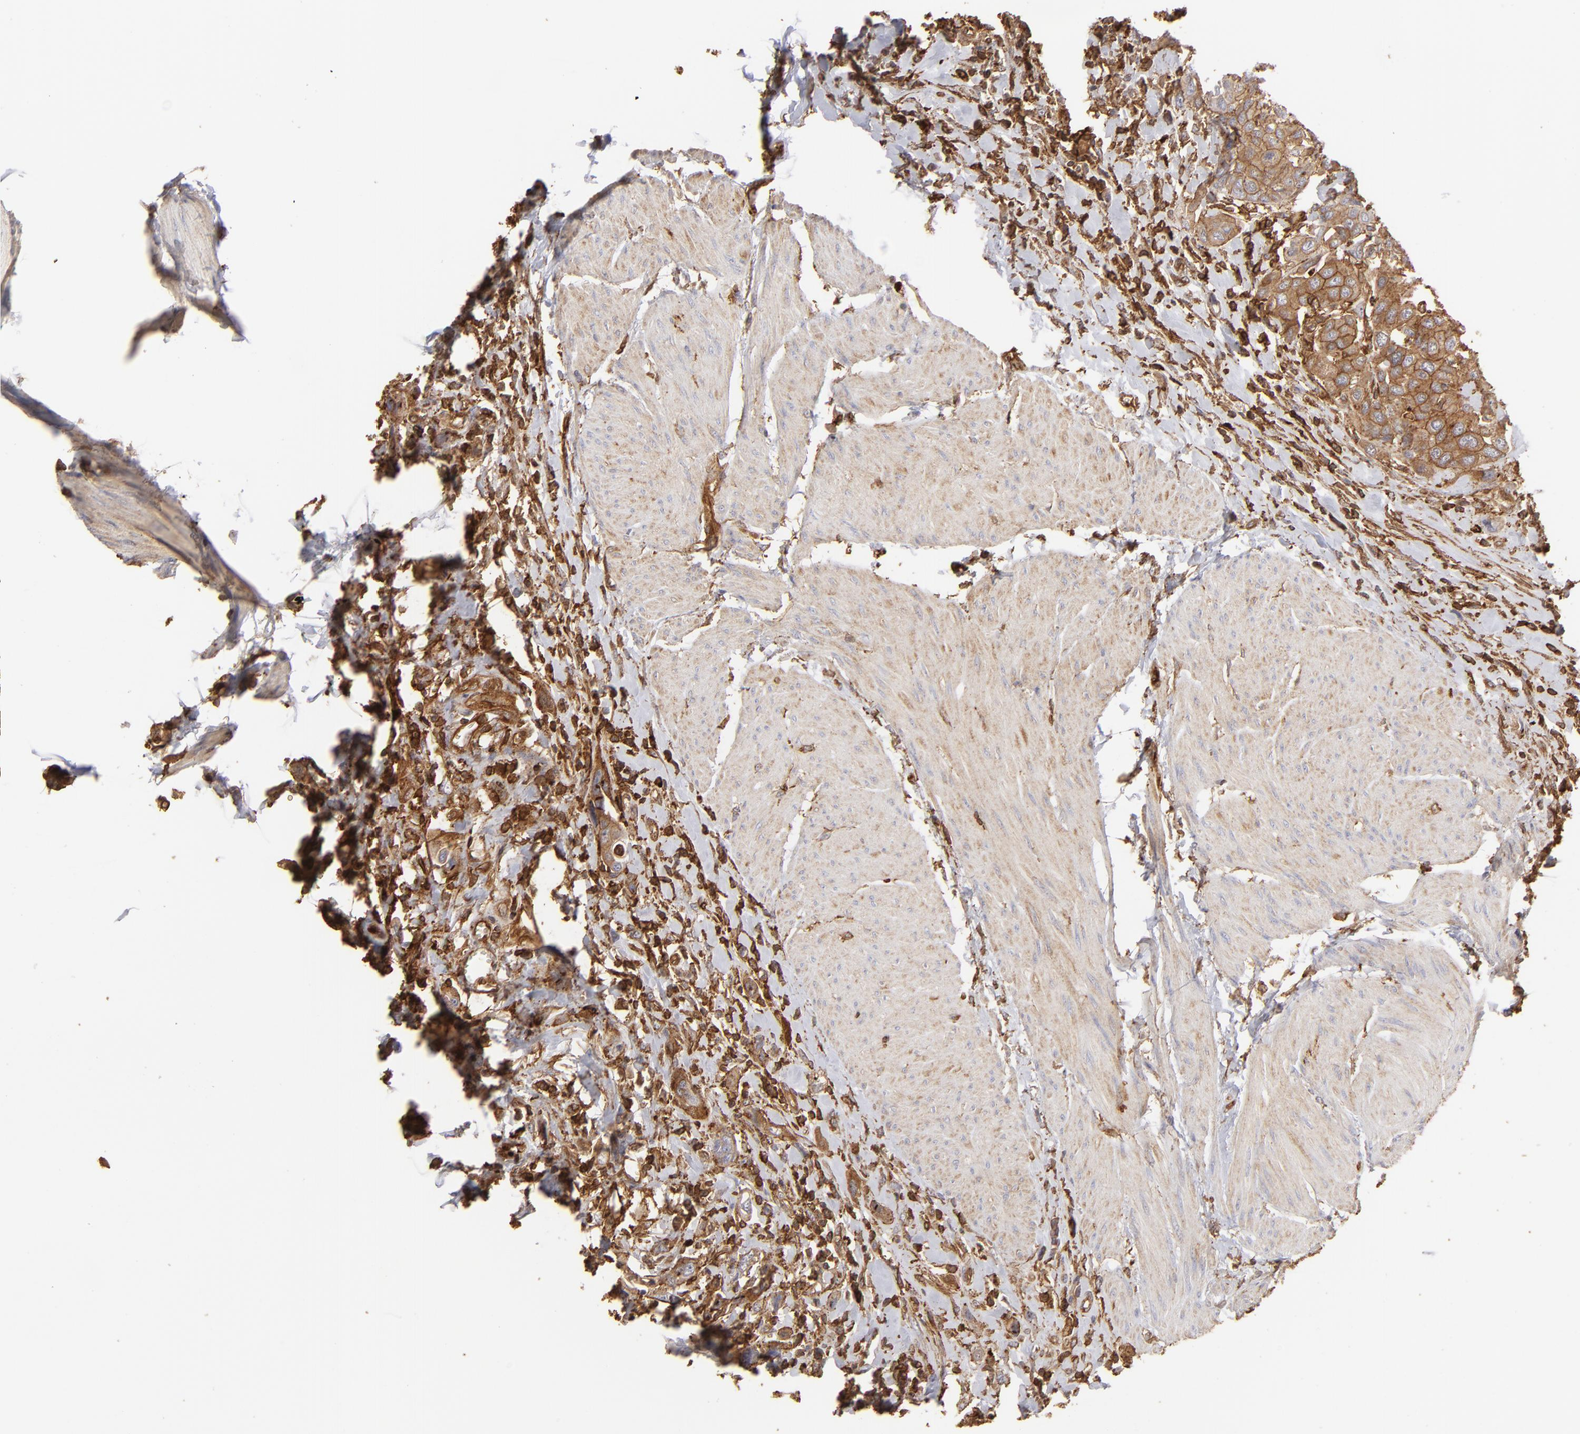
{"staining": {"intensity": "strong", "quantity": ">75%", "location": "cytoplasmic/membranous"}, "tissue": "urothelial cancer", "cell_type": "Tumor cells", "image_type": "cancer", "snomed": [{"axis": "morphology", "description": "Urothelial carcinoma, High grade"}, {"axis": "topography", "description": "Urinary bladder"}], "caption": "Urothelial carcinoma (high-grade) tissue demonstrates strong cytoplasmic/membranous staining in about >75% of tumor cells", "gene": "ACTB", "patient": {"sex": "male", "age": 50}}